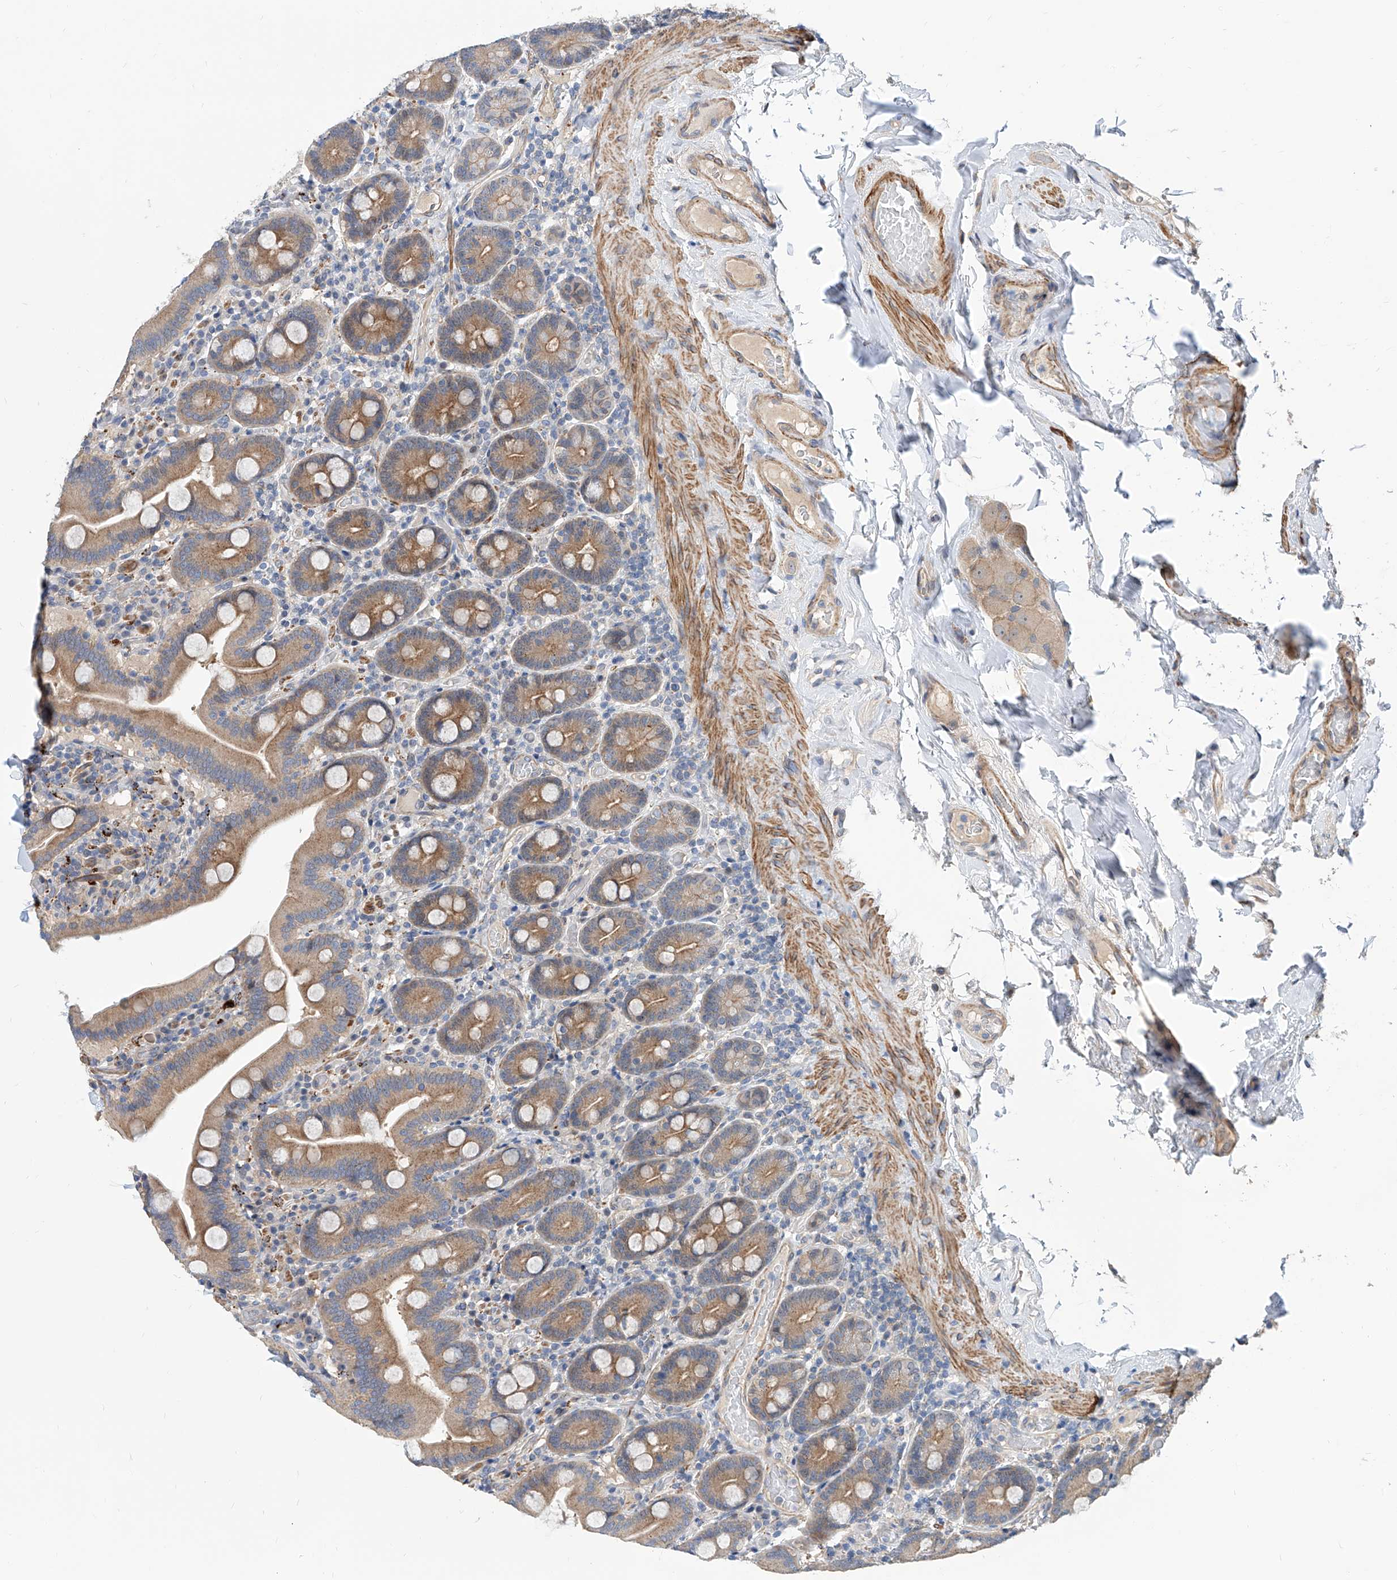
{"staining": {"intensity": "moderate", "quantity": ">75%", "location": "cytoplasmic/membranous"}, "tissue": "duodenum", "cell_type": "Glandular cells", "image_type": "normal", "snomed": [{"axis": "morphology", "description": "Normal tissue, NOS"}, {"axis": "topography", "description": "Duodenum"}], "caption": "This histopathology image displays benign duodenum stained with immunohistochemistry (IHC) to label a protein in brown. The cytoplasmic/membranous of glandular cells show moderate positivity for the protein. Nuclei are counter-stained blue.", "gene": "MAGEE2", "patient": {"sex": "male", "age": 55}}